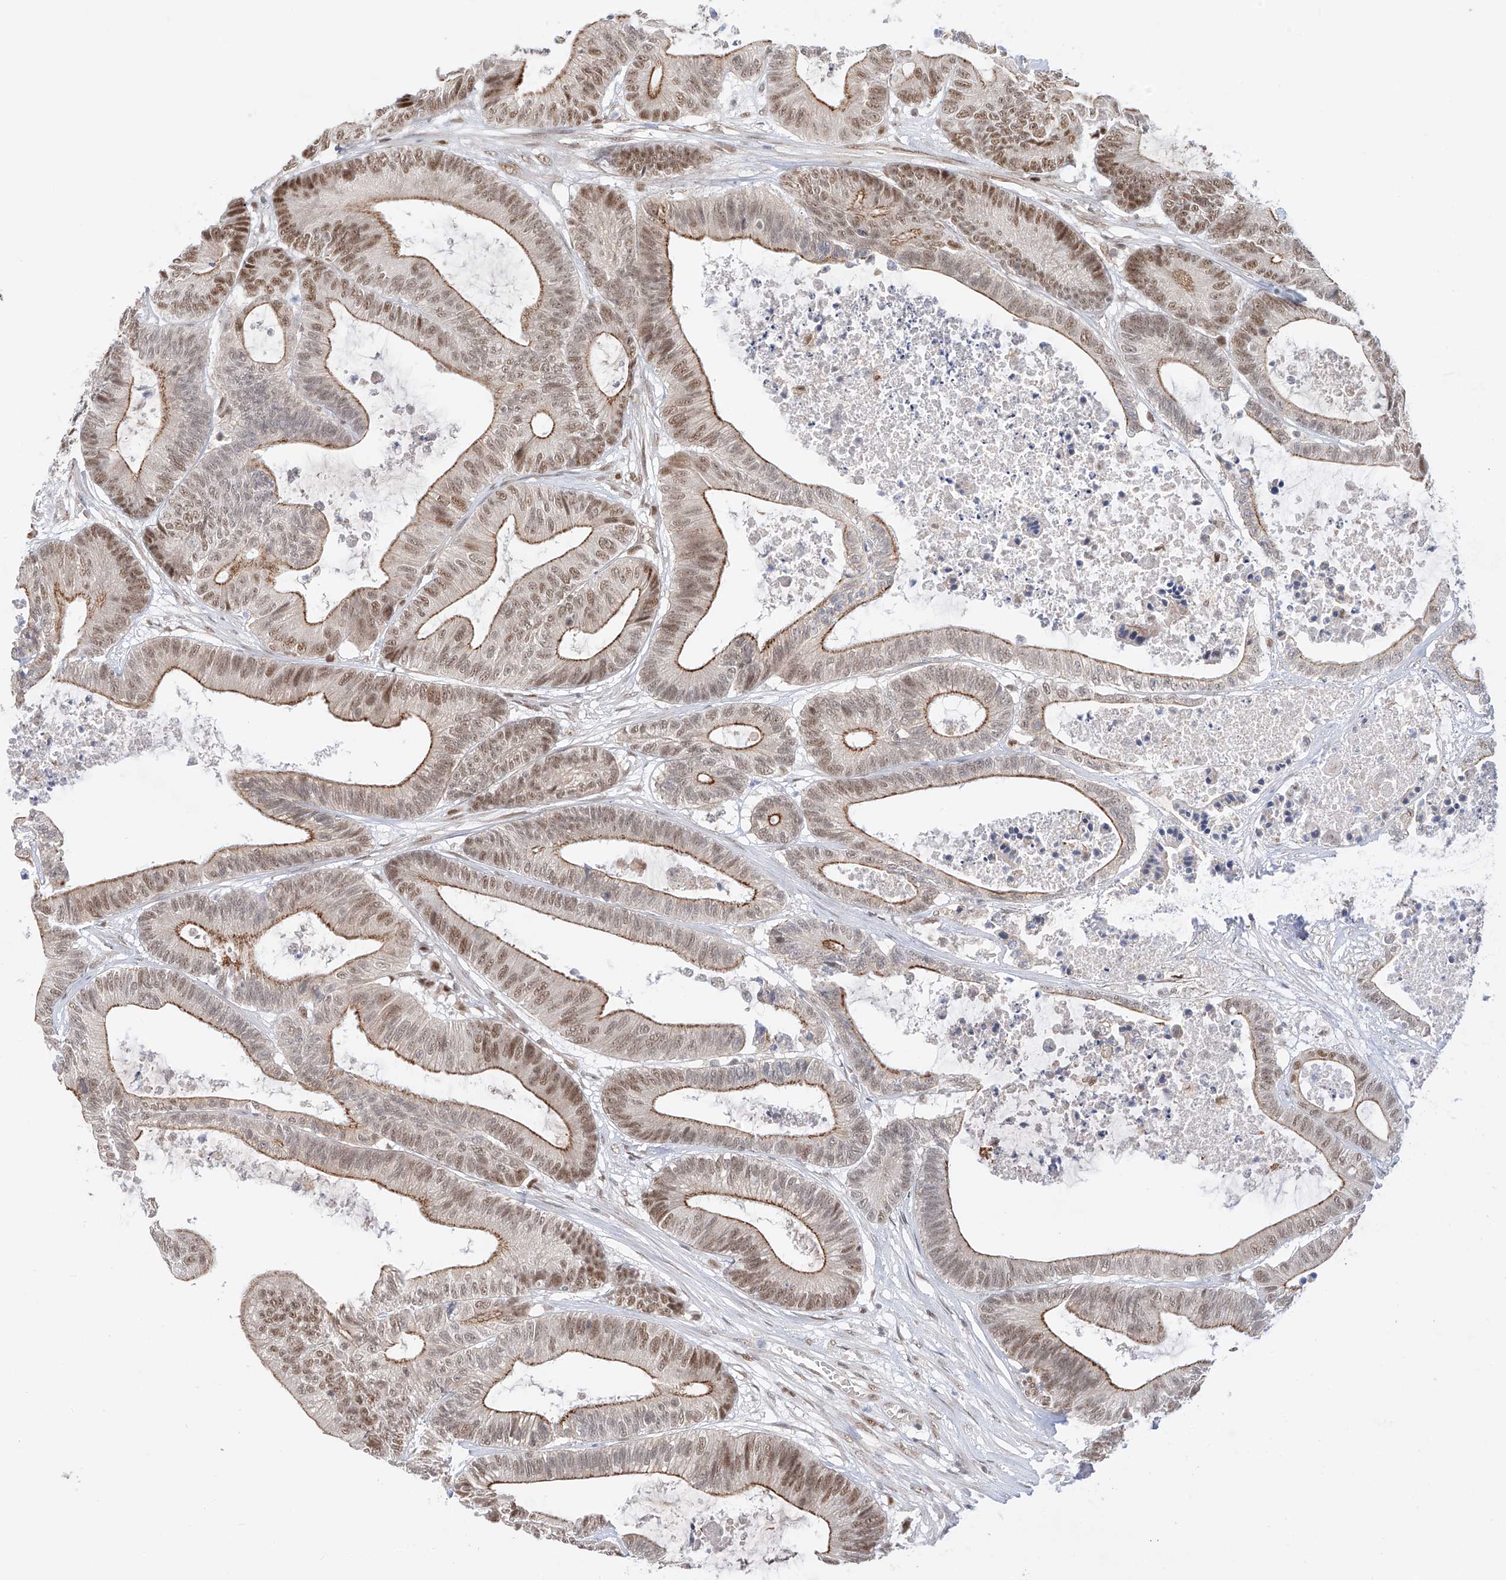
{"staining": {"intensity": "moderate", "quantity": ">75%", "location": "cytoplasmic/membranous,nuclear"}, "tissue": "colorectal cancer", "cell_type": "Tumor cells", "image_type": "cancer", "snomed": [{"axis": "morphology", "description": "Adenocarcinoma, NOS"}, {"axis": "topography", "description": "Colon"}], "caption": "Colorectal cancer stained for a protein reveals moderate cytoplasmic/membranous and nuclear positivity in tumor cells. The staining was performed using DAB to visualize the protein expression in brown, while the nuclei were stained in blue with hematoxylin (Magnification: 20x).", "gene": "POGK", "patient": {"sex": "female", "age": 84}}